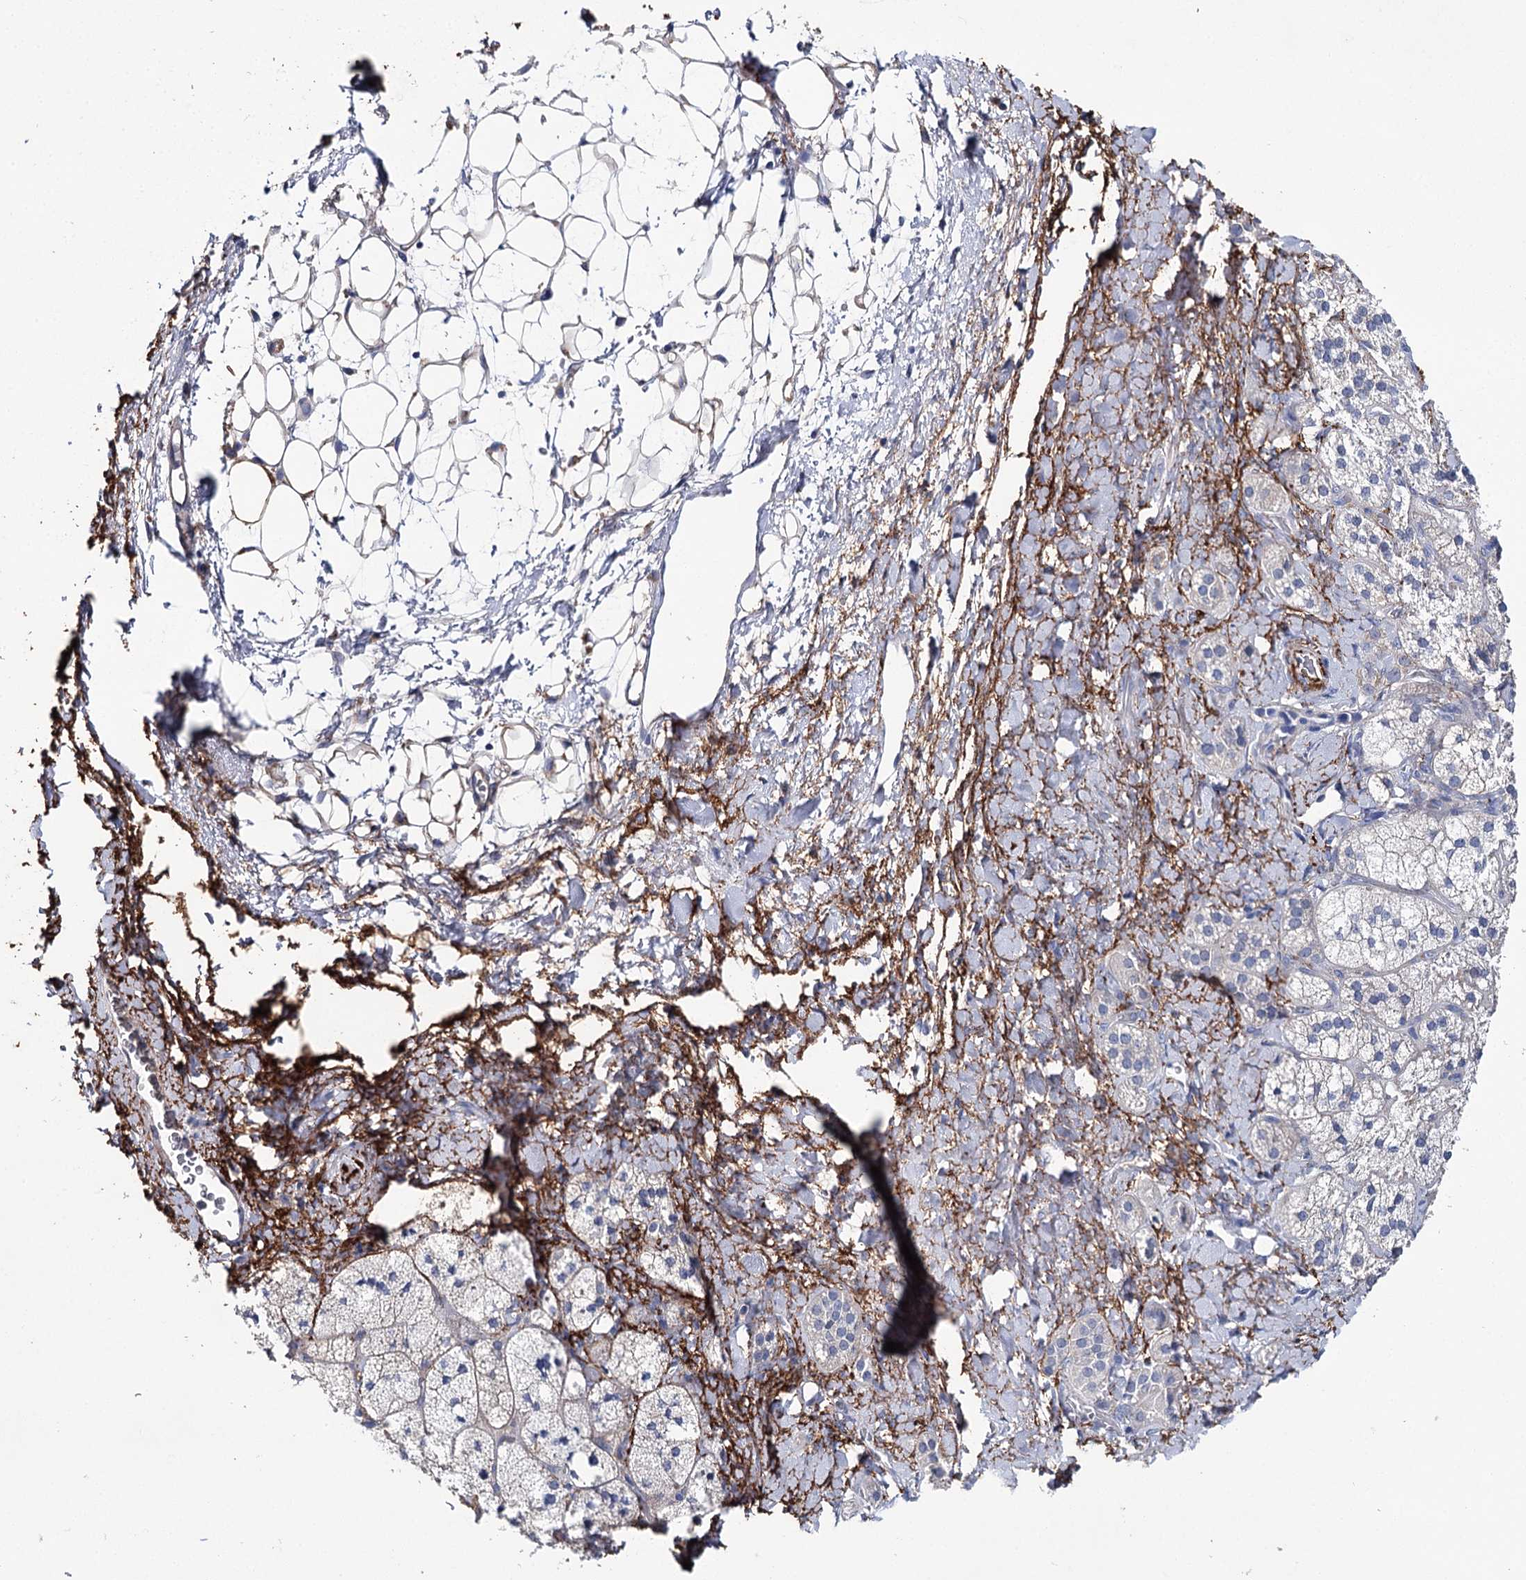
{"staining": {"intensity": "negative", "quantity": "none", "location": "none"}, "tissue": "adrenal gland", "cell_type": "Glandular cells", "image_type": "normal", "snomed": [{"axis": "morphology", "description": "Normal tissue, NOS"}, {"axis": "topography", "description": "Adrenal gland"}], "caption": "DAB (3,3'-diaminobenzidine) immunohistochemical staining of normal human adrenal gland demonstrates no significant expression in glandular cells. (DAB (3,3'-diaminobenzidine) IHC visualized using brightfield microscopy, high magnification).", "gene": "EPYC", "patient": {"sex": "male", "age": 61}}